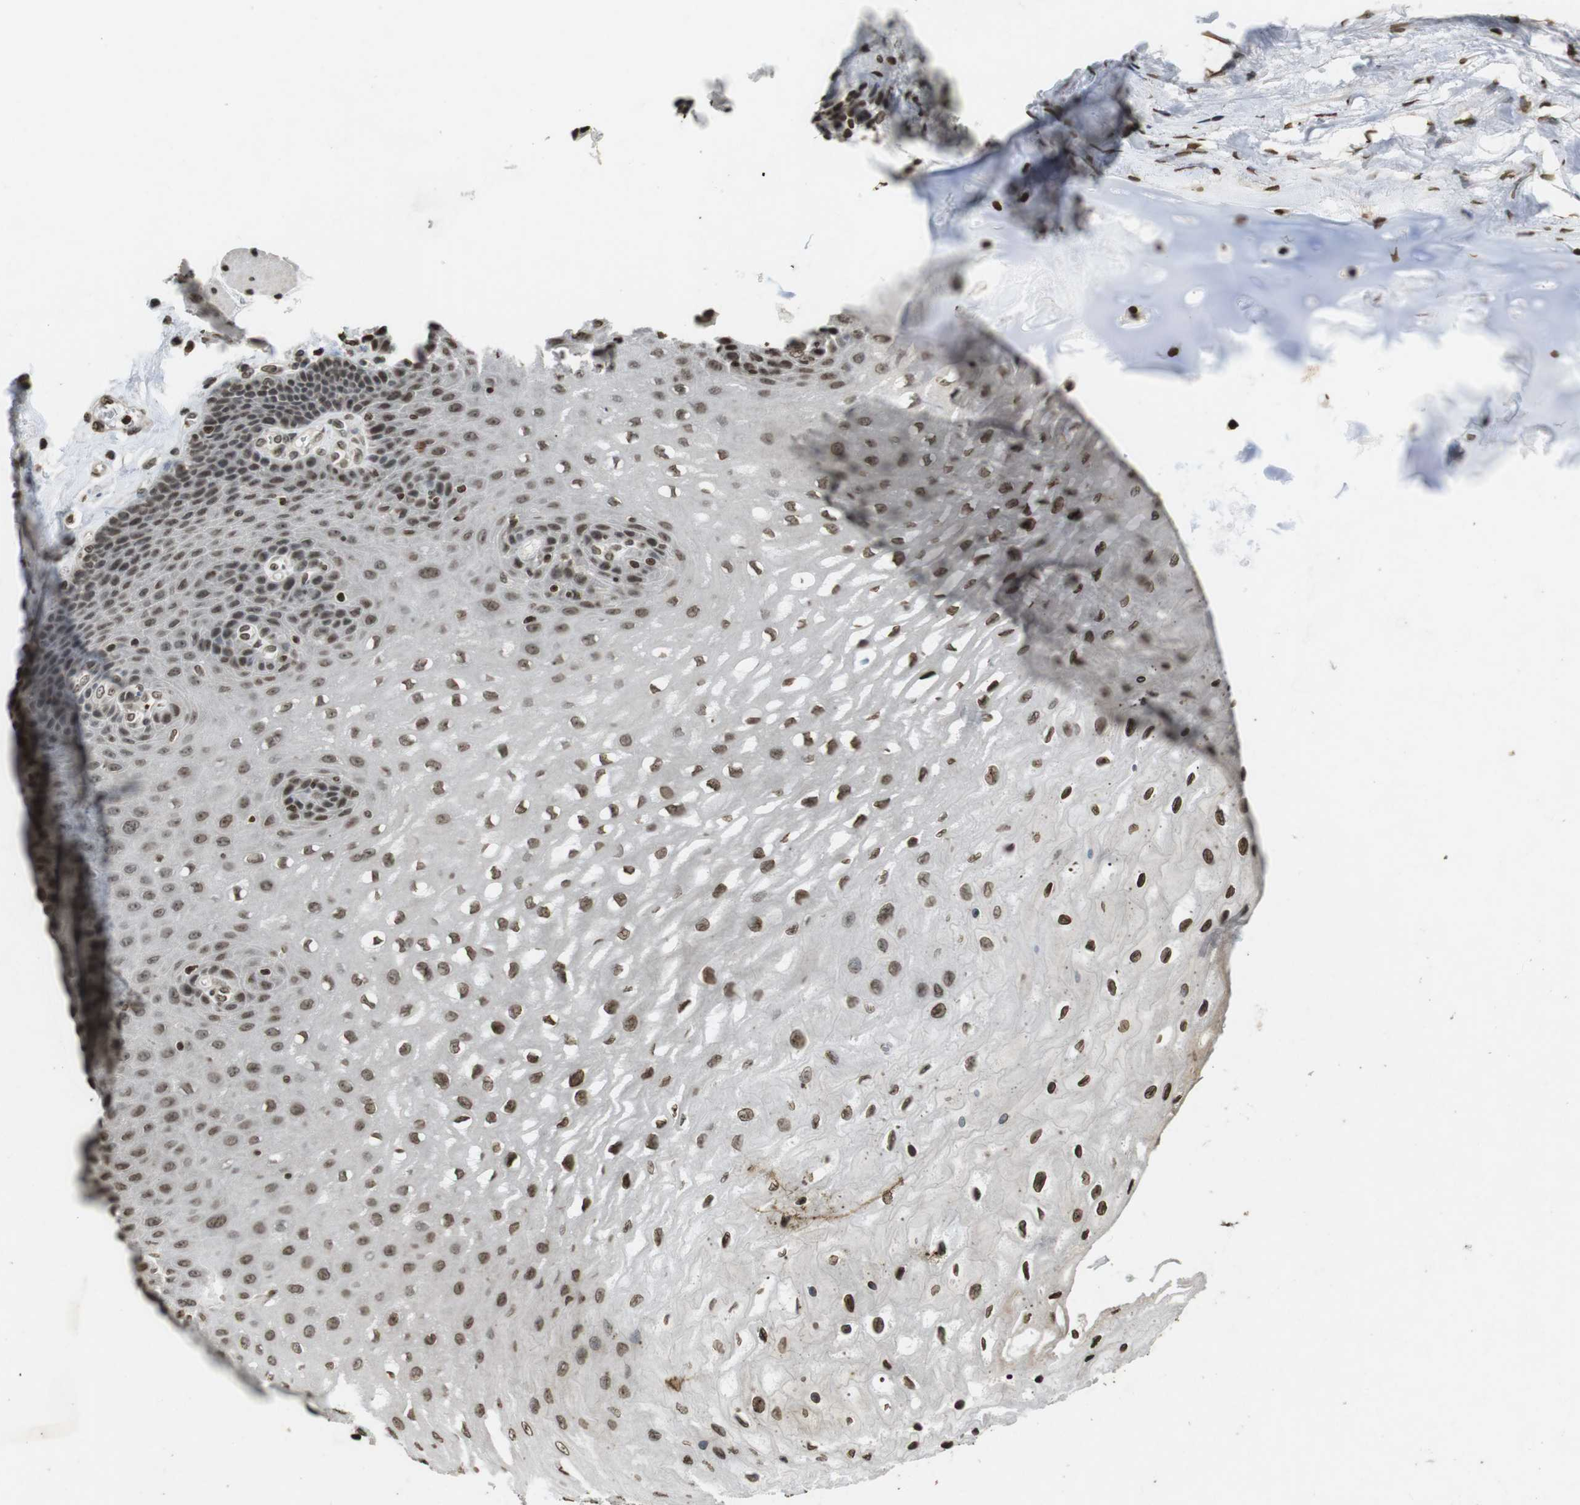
{"staining": {"intensity": "moderate", "quantity": ">75%", "location": "nuclear"}, "tissue": "esophagus", "cell_type": "Squamous epithelial cells", "image_type": "normal", "snomed": [{"axis": "morphology", "description": "Normal tissue, NOS"}, {"axis": "topography", "description": "Esophagus"}], "caption": "Immunohistochemical staining of unremarkable esophagus reveals moderate nuclear protein expression in about >75% of squamous epithelial cells.", "gene": "FOXA3", "patient": {"sex": "female", "age": 72}}